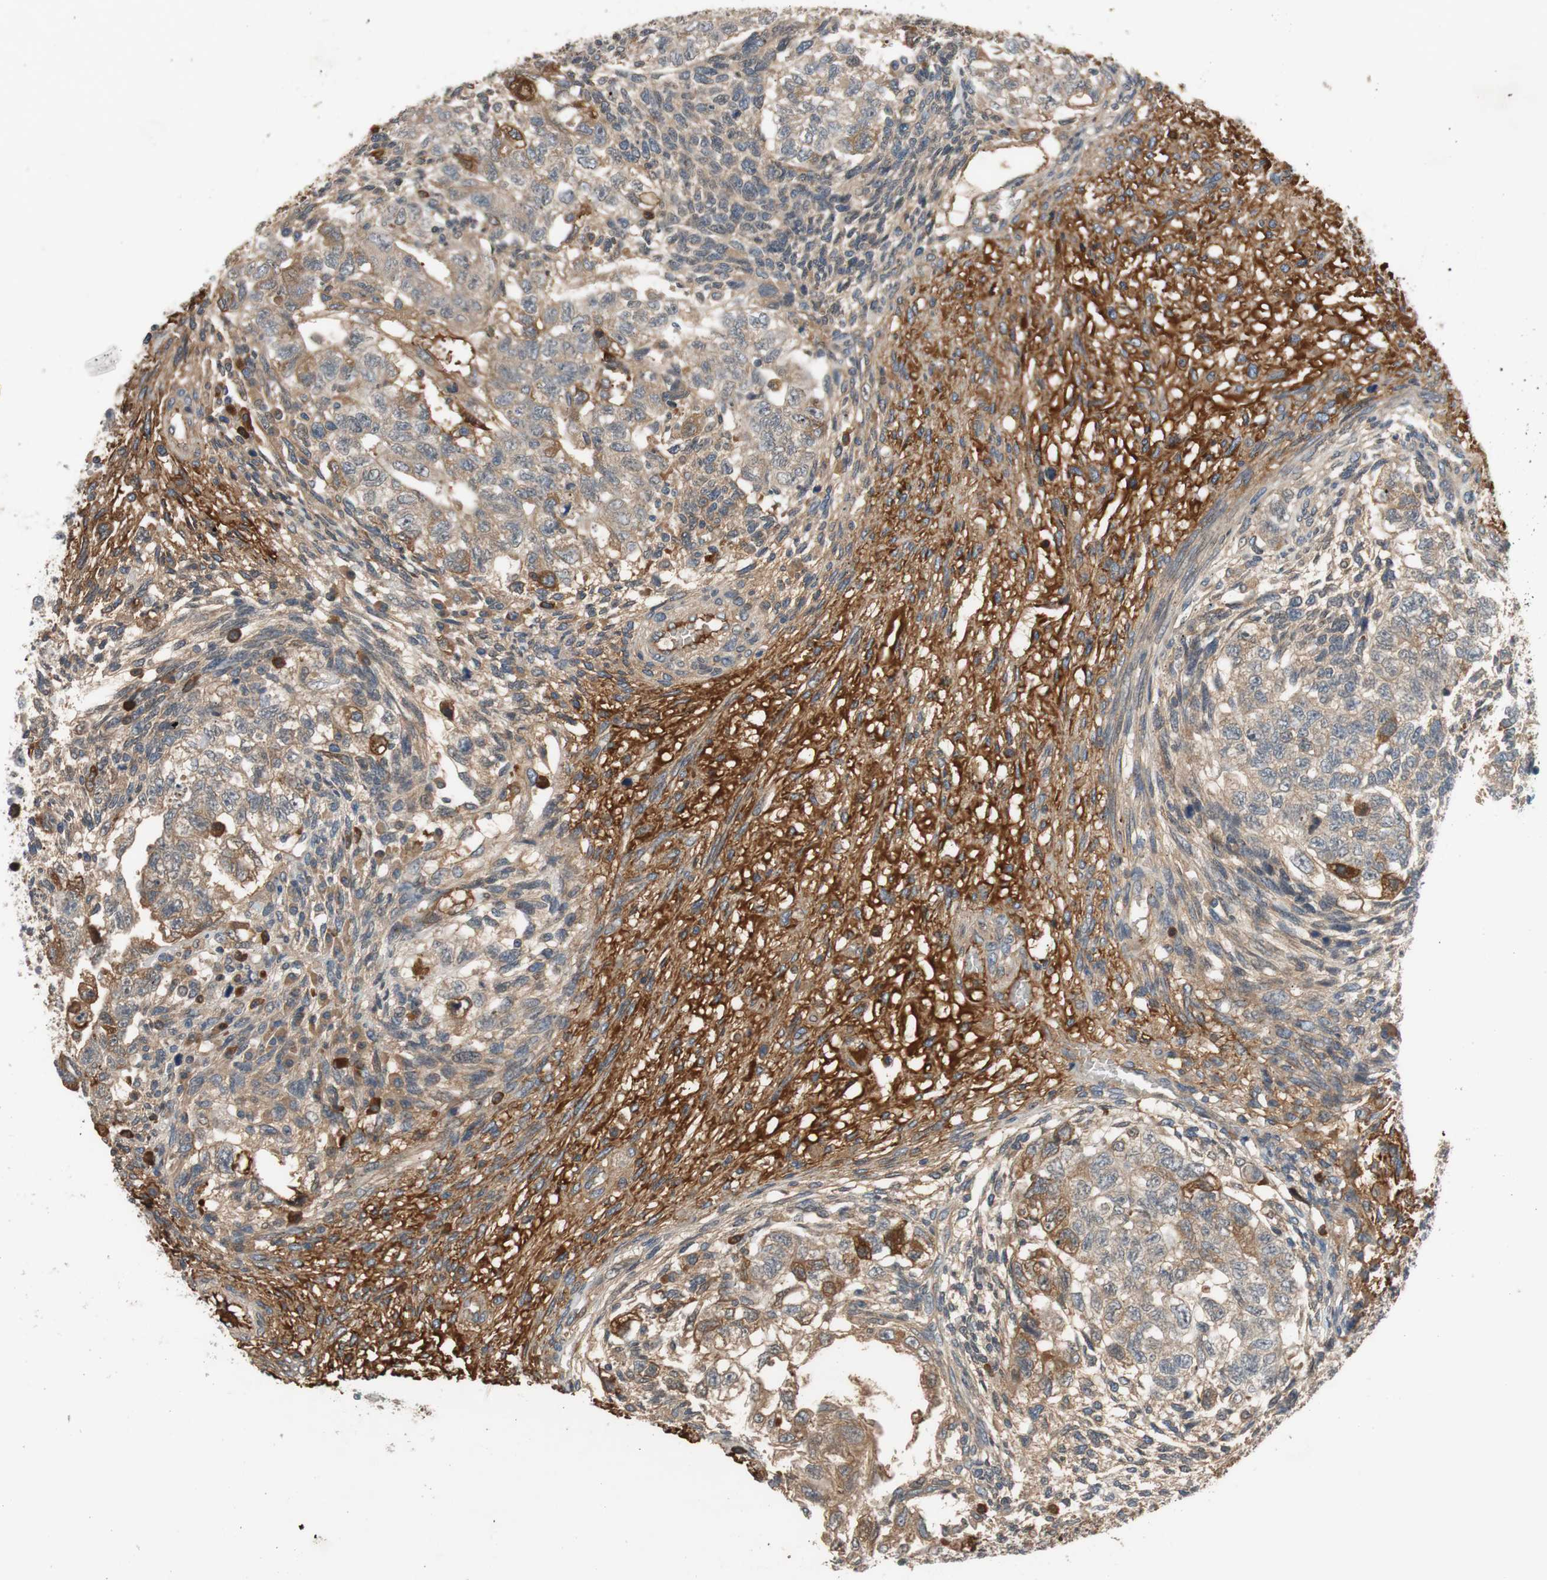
{"staining": {"intensity": "weak", "quantity": ">75%", "location": "cytoplasmic/membranous"}, "tissue": "testis cancer", "cell_type": "Tumor cells", "image_type": "cancer", "snomed": [{"axis": "morphology", "description": "Normal tissue, NOS"}, {"axis": "morphology", "description": "Carcinoma, Embryonal, NOS"}, {"axis": "topography", "description": "Testis"}], "caption": "The image demonstrates staining of embryonal carcinoma (testis), revealing weak cytoplasmic/membranous protein expression (brown color) within tumor cells.", "gene": "C4A", "patient": {"sex": "male", "age": 36}}